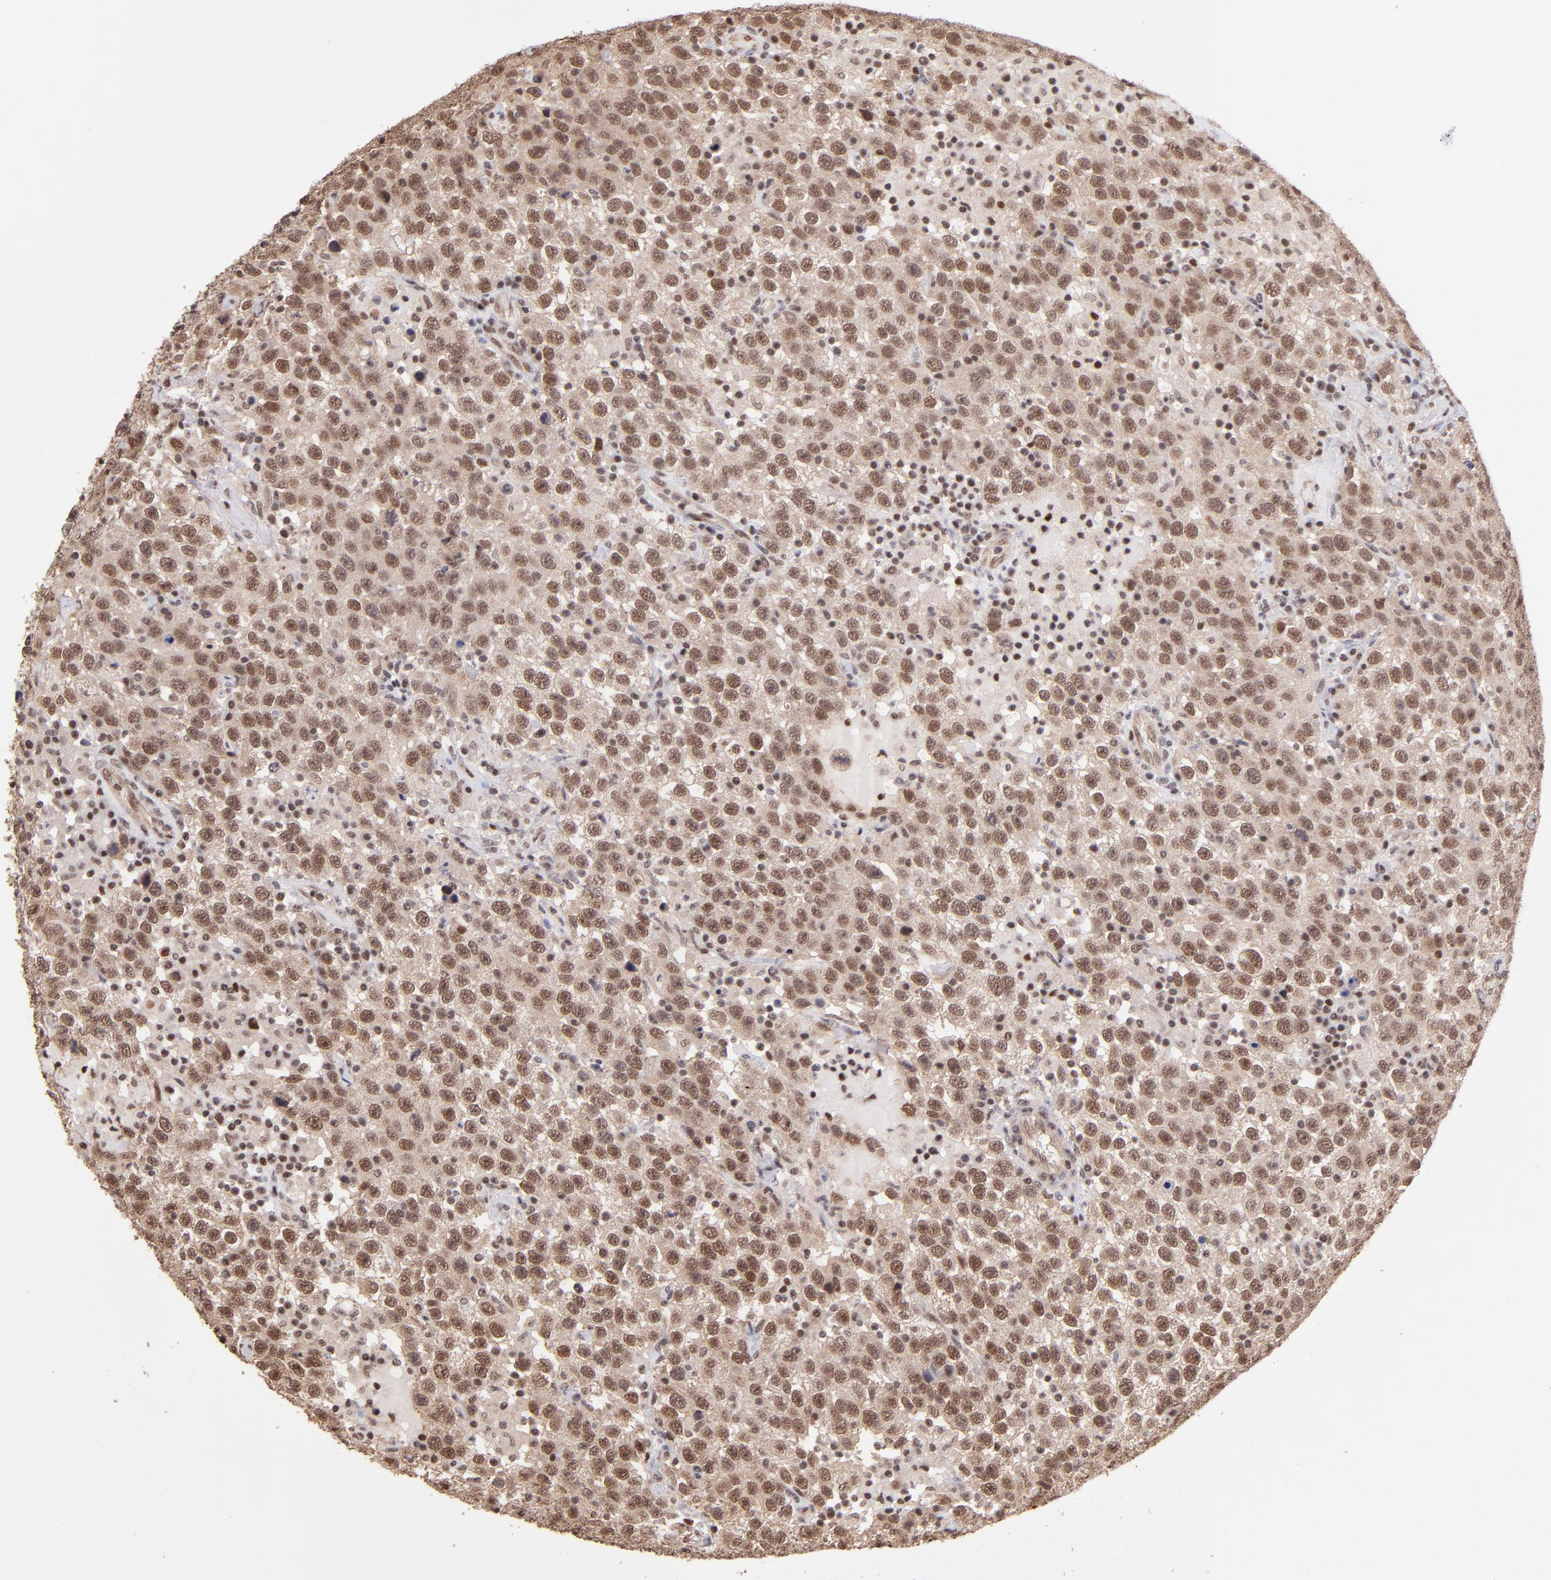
{"staining": {"intensity": "moderate", "quantity": ">75%", "location": "cytoplasmic/membranous,nuclear"}, "tissue": "testis cancer", "cell_type": "Tumor cells", "image_type": "cancer", "snomed": [{"axis": "morphology", "description": "Seminoma, NOS"}, {"axis": "topography", "description": "Testis"}], "caption": "A photomicrograph of testis cancer (seminoma) stained for a protein exhibits moderate cytoplasmic/membranous and nuclear brown staining in tumor cells. (DAB (3,3'-diaminobenzidine) = brown stain, brightfield microscopy at high magnification).", "gene": "TERF2", "patient": {"sex": "male", "age": 41}}